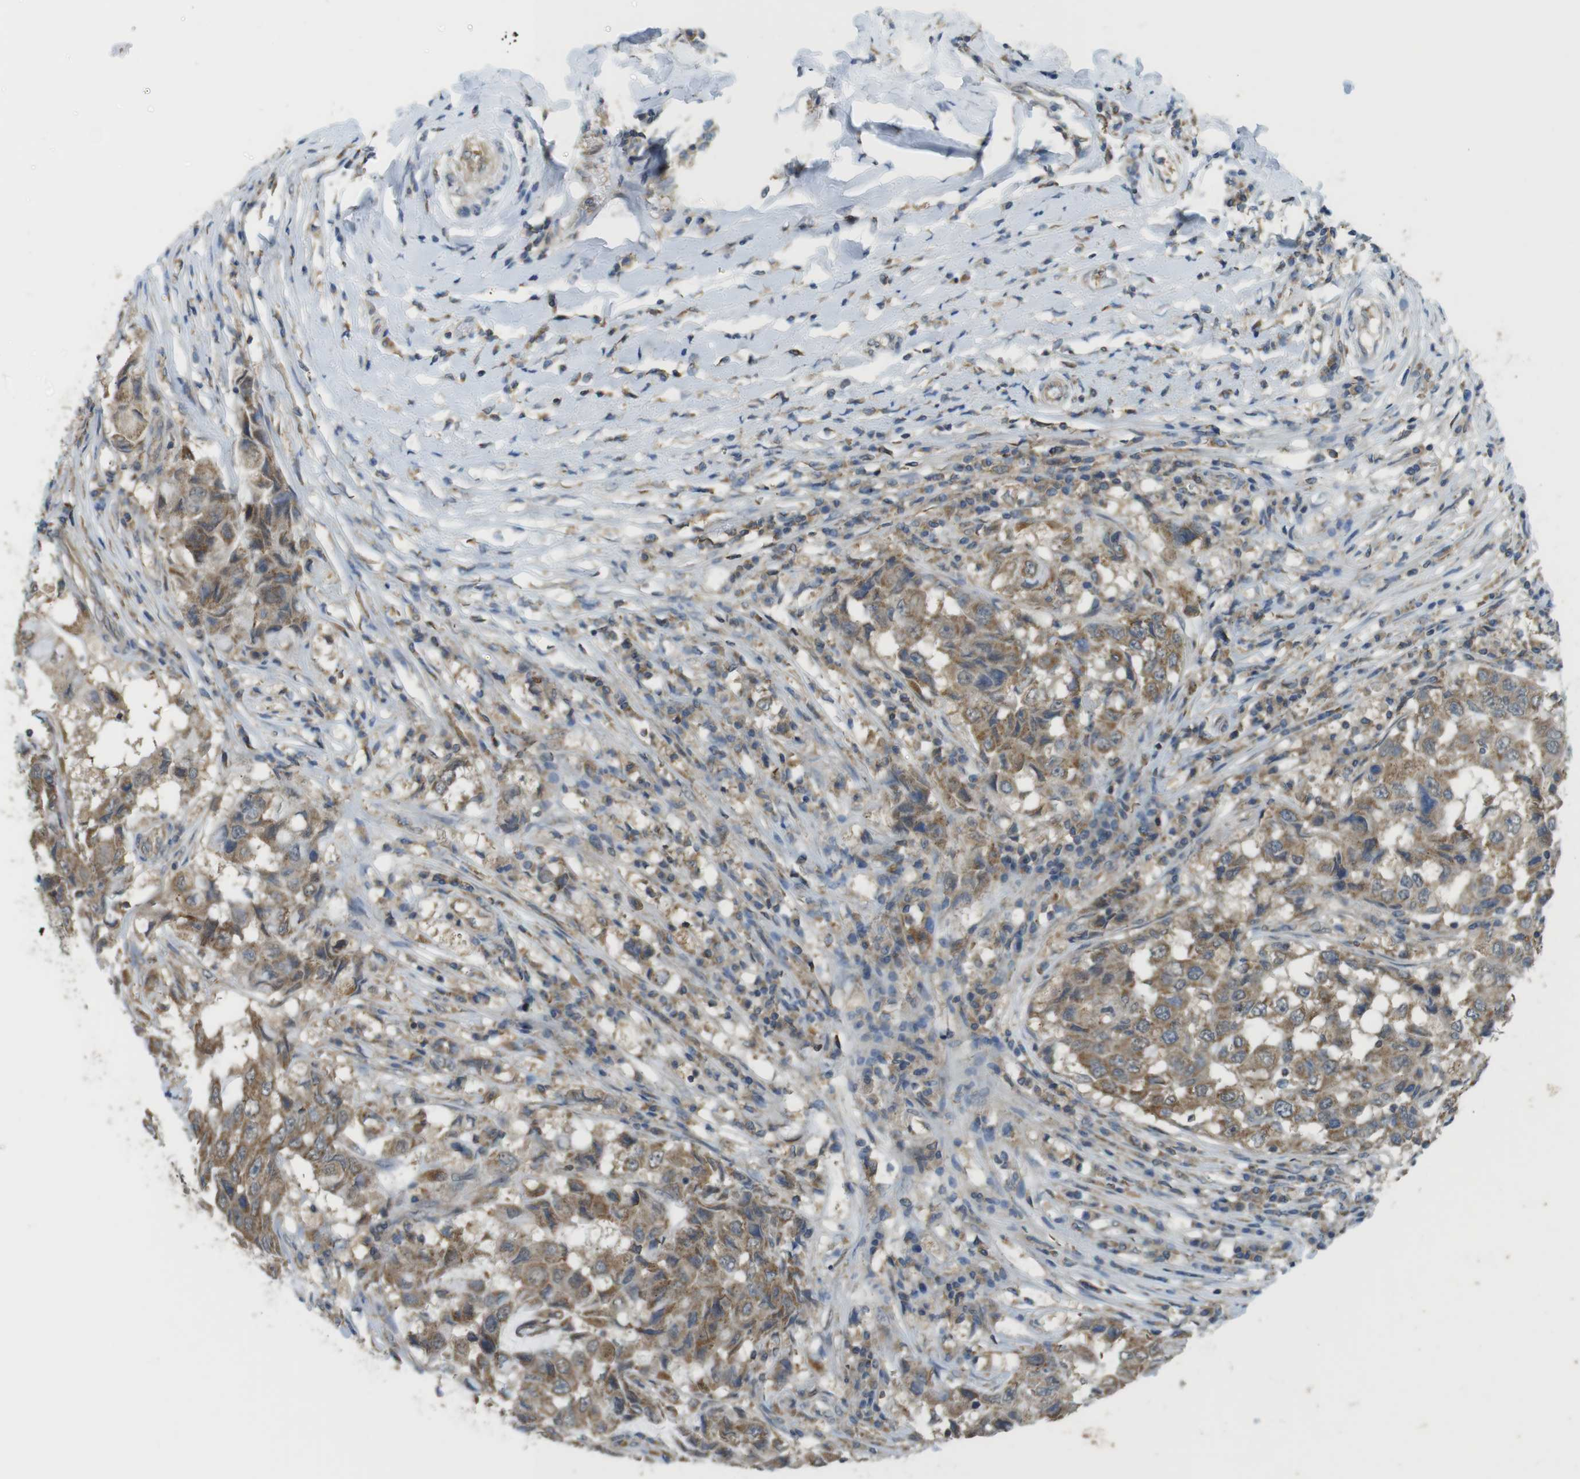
{"staining": {"intensity": "moderate", "quantity": ">75%", "location": "cytoplasmic/membranous"}, "tissue": "breast cancer", "cell_type": "Tumor cells", "image_type": "cancer", "snomed": [{"axis": "morphology", "description": "Duct carcinoma"}, {"axis": "topography", "description": "Breast"}], "caption": "Immunohistochemistry (IHC) of breast cancer (invasive ductal carcinoma) shows medium levels of moderate cytoplasmic/membranous expression in approximately >75% of tumor cells.", "gene": "BRI3BP", "patient": {"sex": "female", "age": 27}}